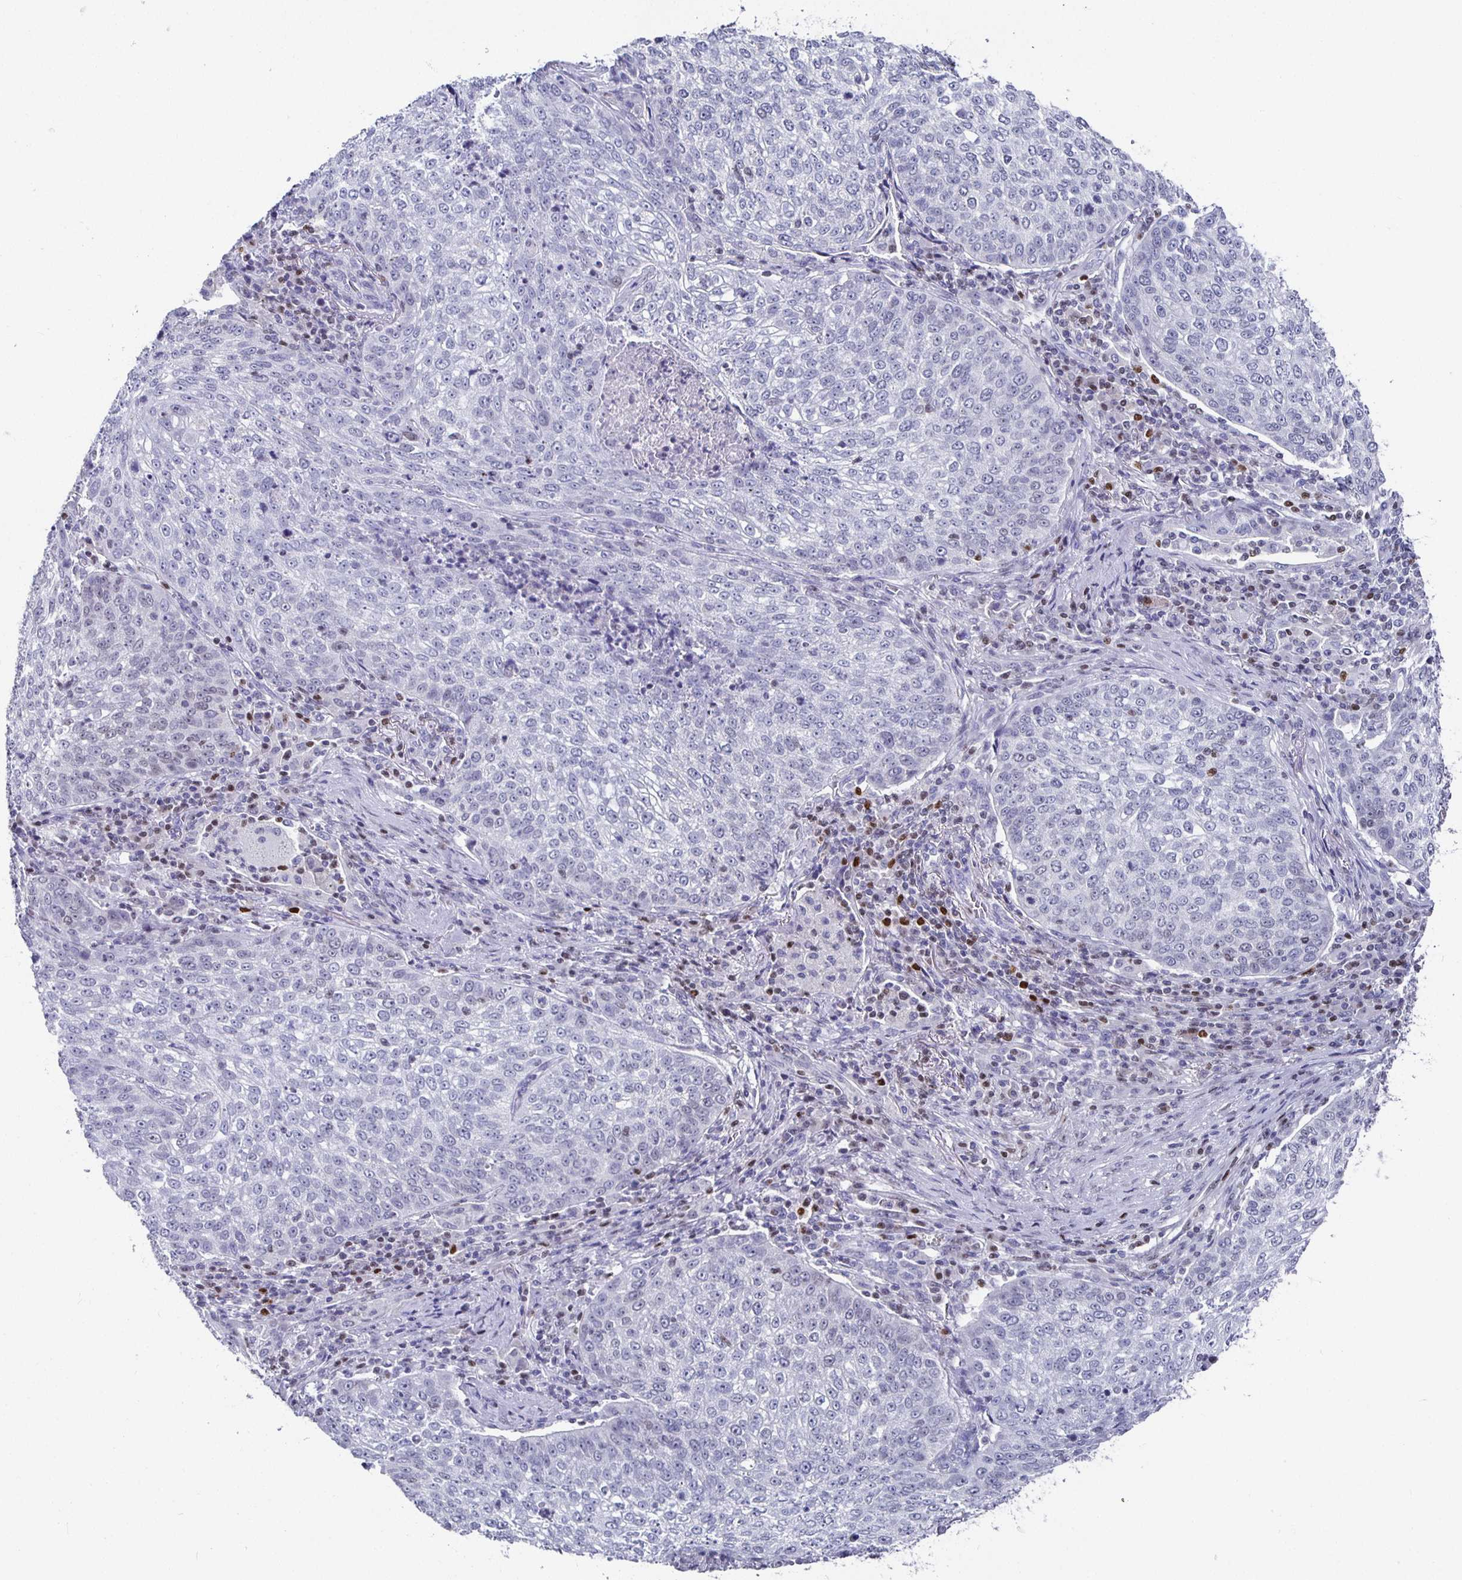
{"staining": {"intensity": "negative", "quantity": "none", "location": "none"}, "tissue": "lung cancer", "cell_type": "Tumor cells", "image_type": "cancer", "snomed": [{"axis": "morphology", "description": "Squamous cell carcinoma, NOS"}, {"axis": "topography", "description": "Lung"}], "caption": "Photomicrograph shows no significant protein positivity in tumor cells of lung cancer.", "gene": "RUNX2", "patient": {"sex": "male", "age": 63}}